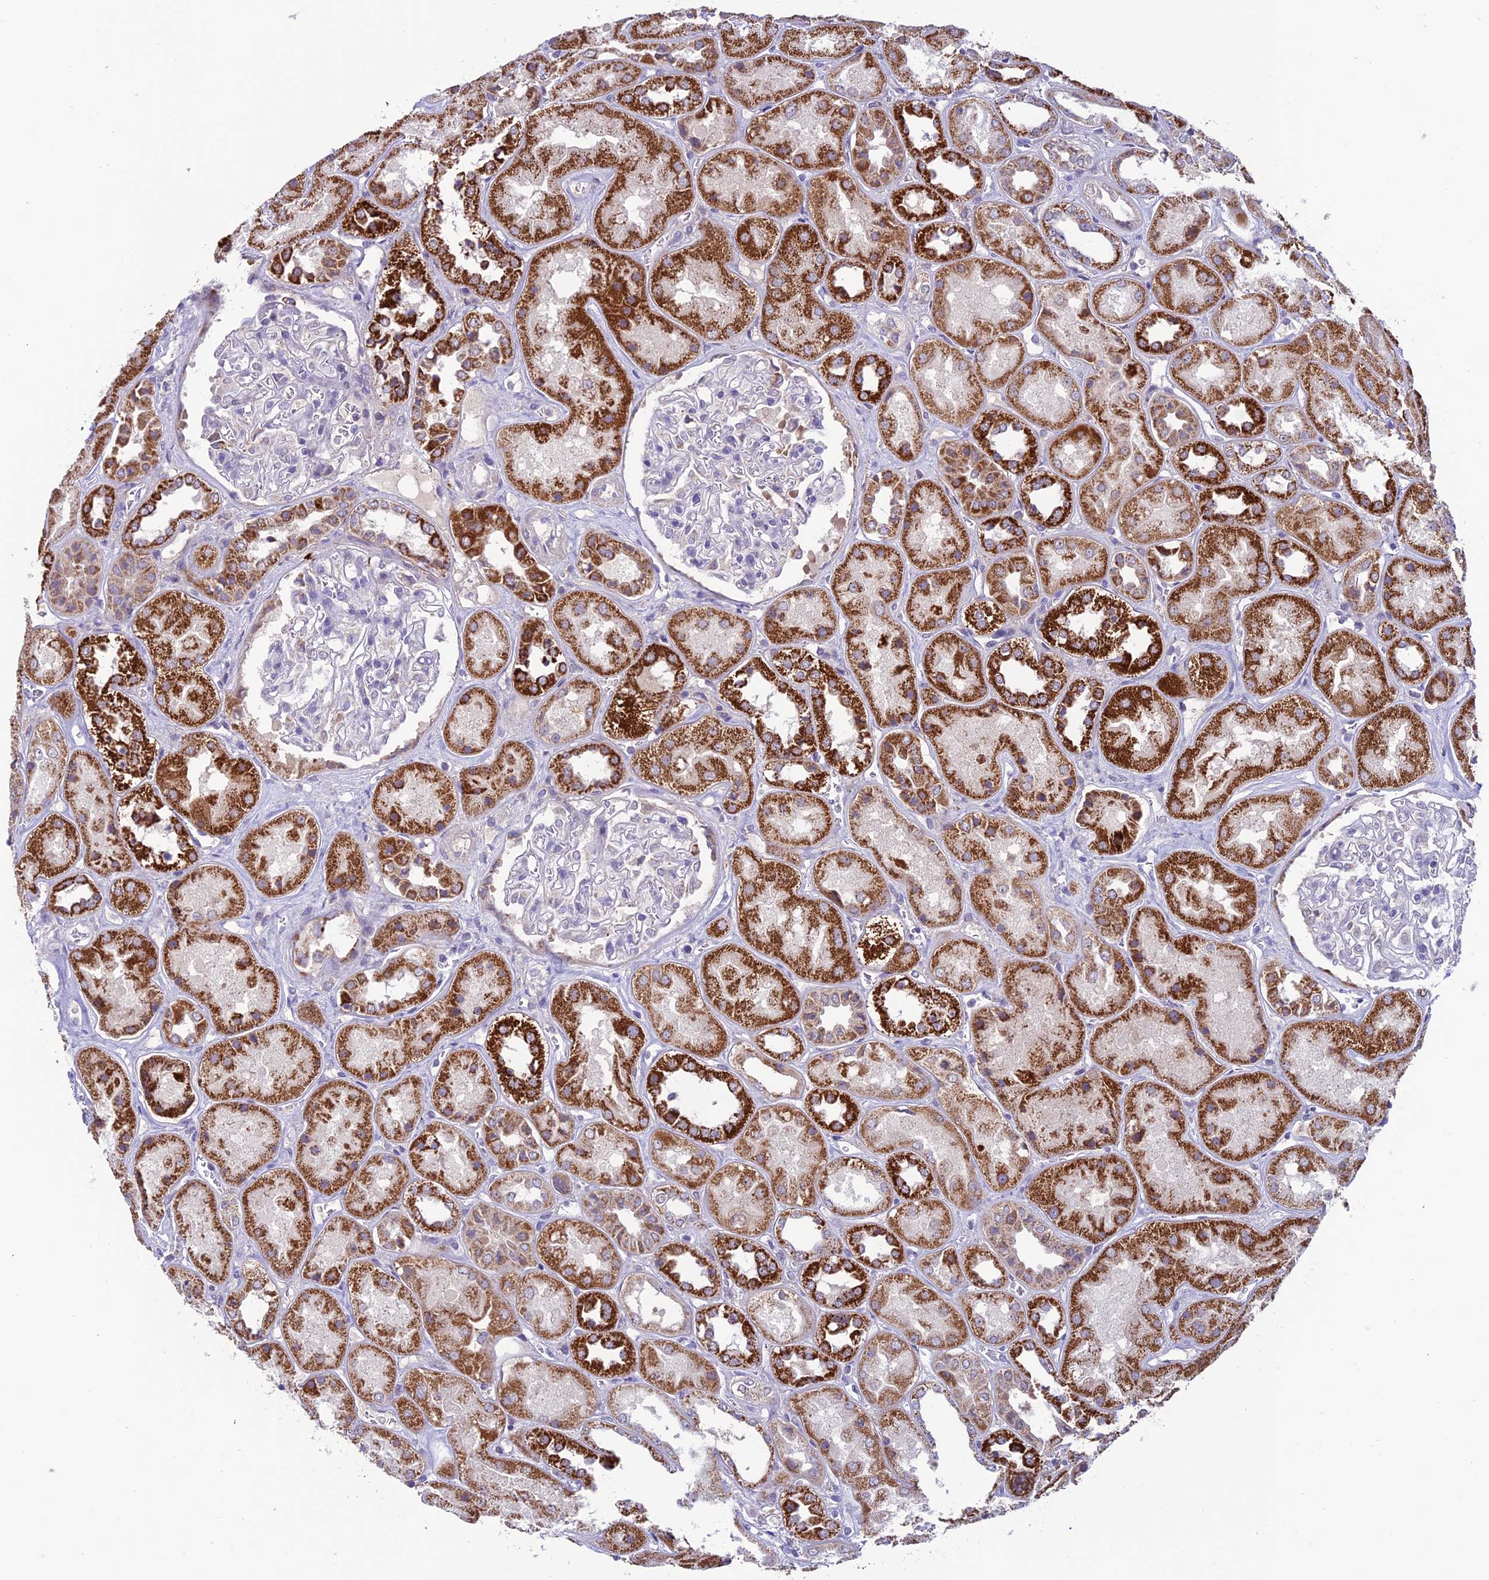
{"staining": {"intensity": "negative", "quantity": "none", "location": "none"}, "tissue": "kidney", "cell_type": "Cells in glomeruli", "image_type": "normal", "snomed": [{"axis": "morphology", "description": "Normal tissue, NOS"}, {"axis": "topography", "description": "Kidney"}], "caption": "DAB (3,3'-diaminobenzidine) immunohistochemical staining of benign human kidney reveals no significant expression in cells in glomeruli.", "gene": "SLC10A1", "patient": {"sex": "male", "age": 70}}